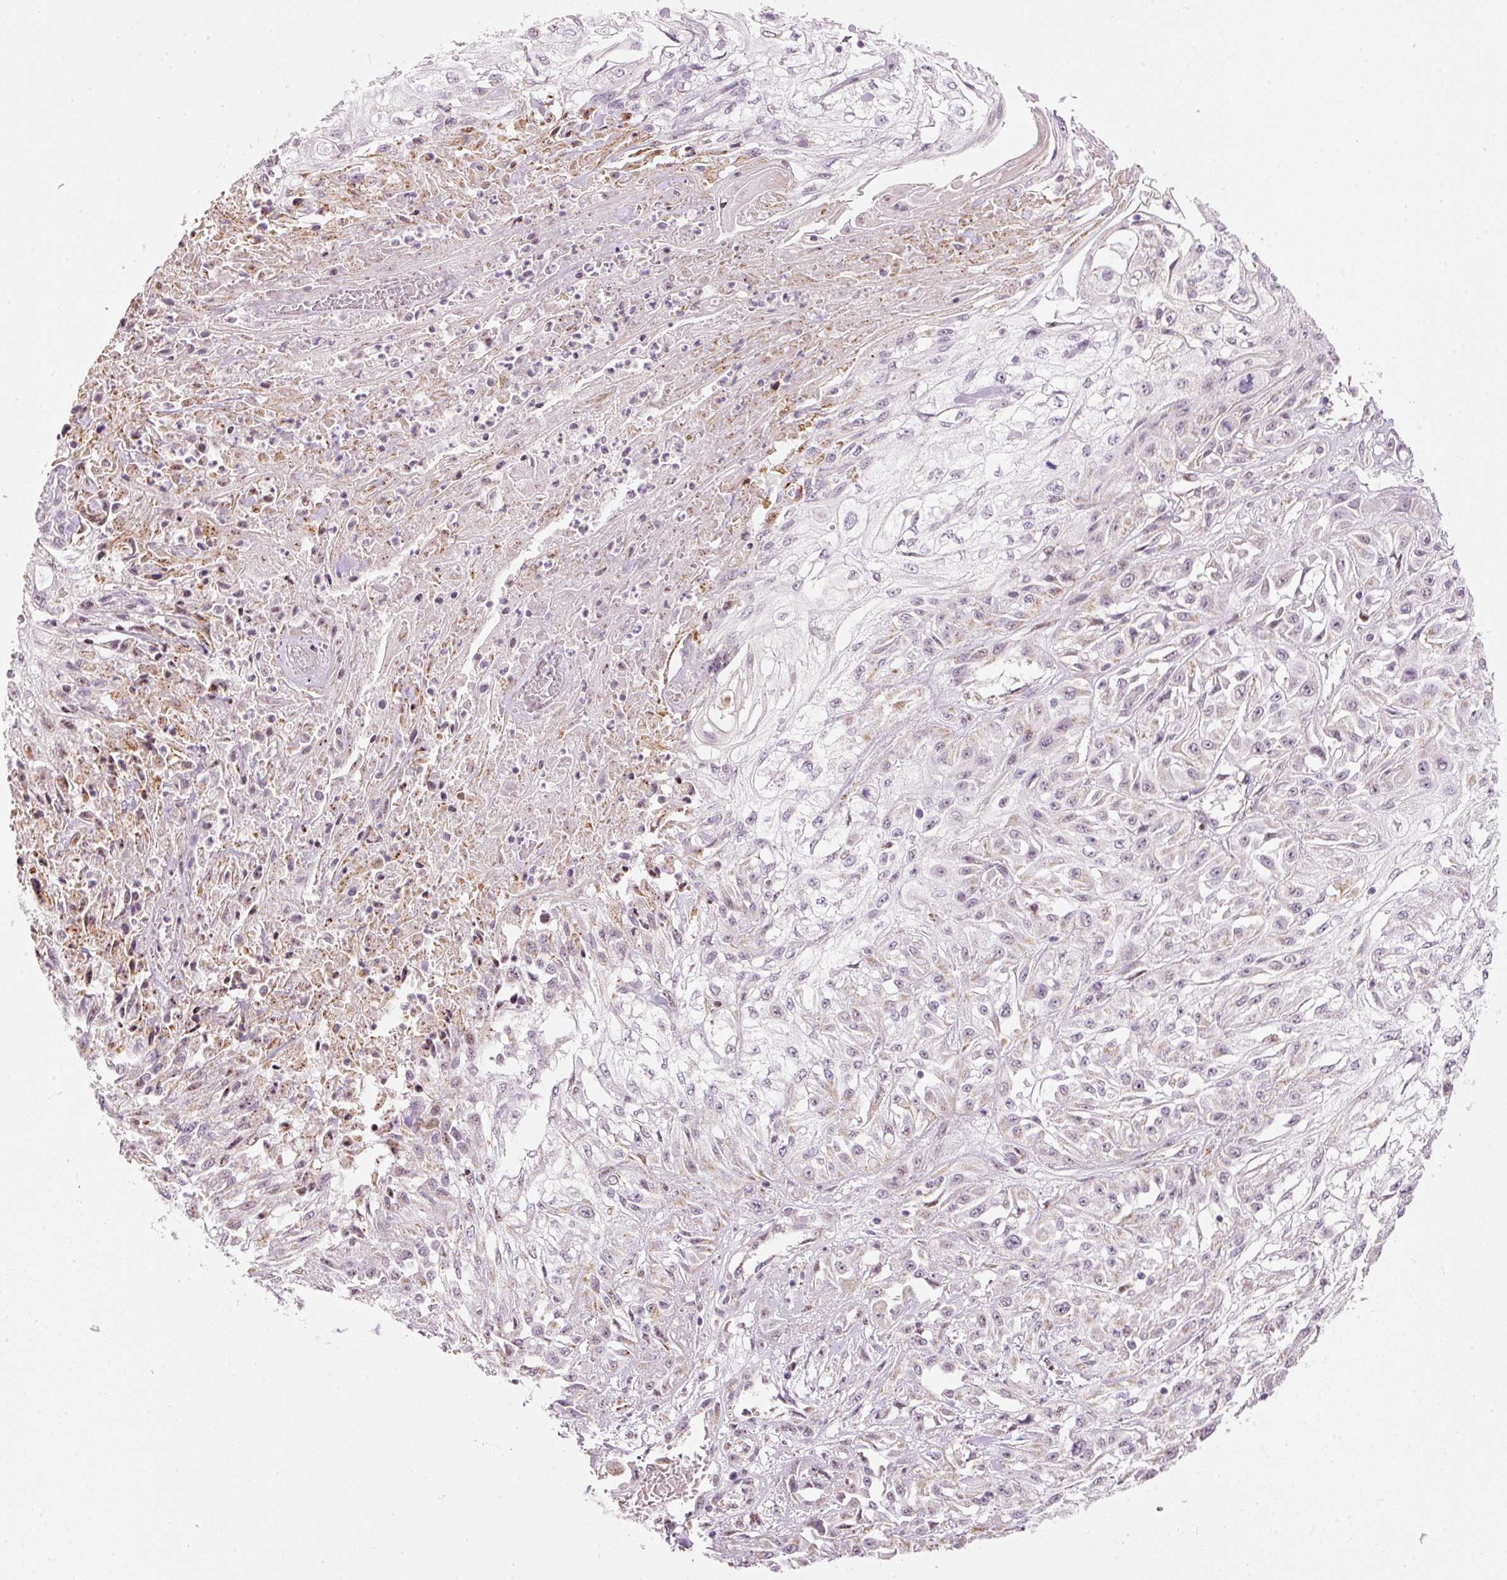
{"staining": {"intensity": "negative", "quantity": "none", "location": "none"}, "tissue": "skin cancer", "cell_type": "Tumor cells", "image_type": "cancer", "snomed": [{"axis": "morphology", "description": "Squamous cell carcinoma, NOS"}, {"axis": "morphology", "description": "Squamous cell carcinoma, metastatic, NOS"}, {"axis": "topography", "description": "Skin"}, {"axis": "topography", "description": "Lymph node"}], "caption": "Protein analysis of skin cancer shows no significant expression in tumor cells. (Immunohistochemistry (ihc), brightfield microscopy, high magnification).", "gene": "RNF39", "patient": {"sex": "male", "age": 75}}